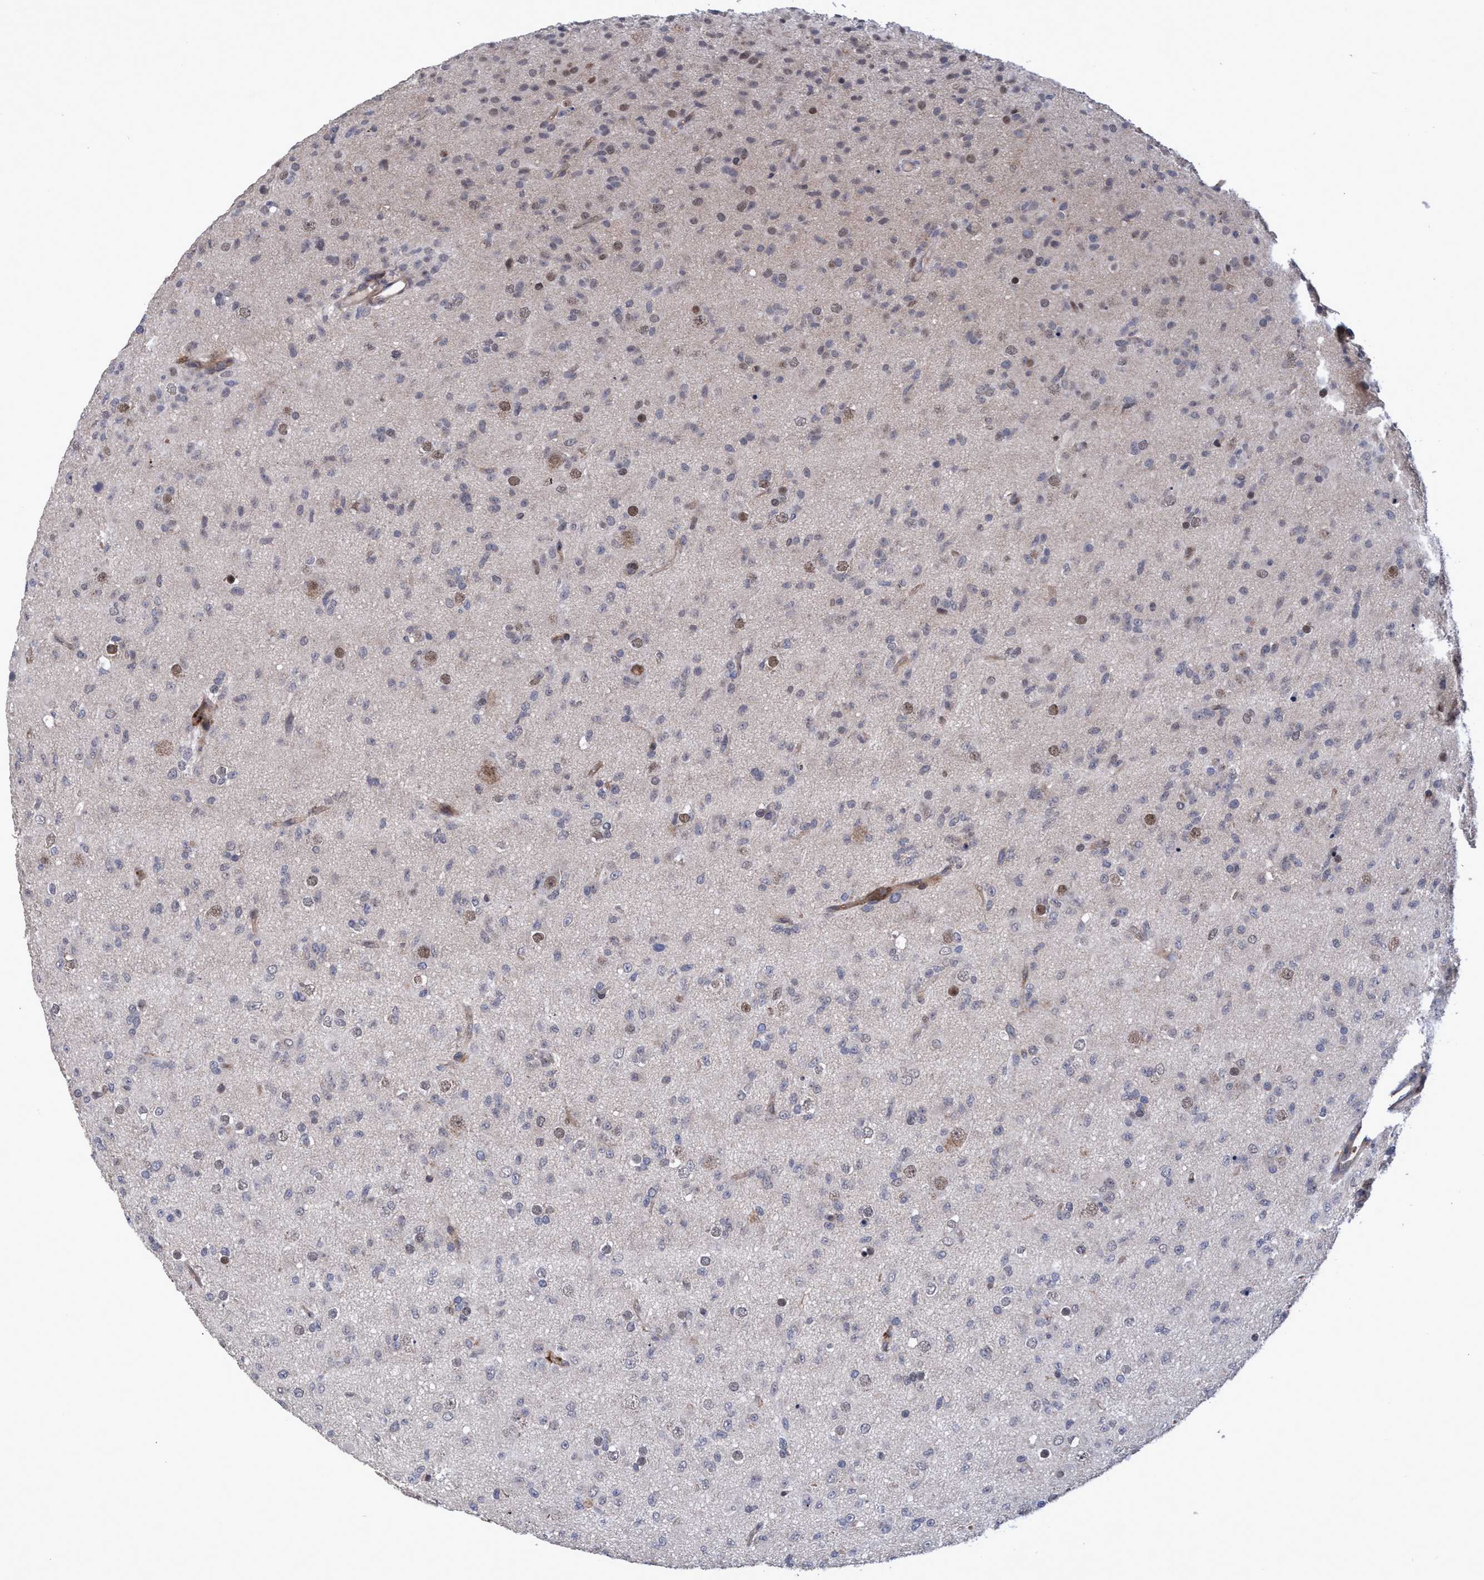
{"staining": {"intensity": "weak", "quantity": "<25%", "location": "nuclear"}, "tissue": "glioma", "cell_type": "Tumor cells", "image_type": "cancer", "snomed": [{"axis": "morphology", "description": "Glioma, malignant, Low grade"}, {"axis": "topography", "description": "Brain"}], "caption": "Image shows no protein positivity in tumor cells of low-grade glioma (malignant) tissue.", "gene": "ZNF750", "patient": {"sex": "male", "age": 65}}